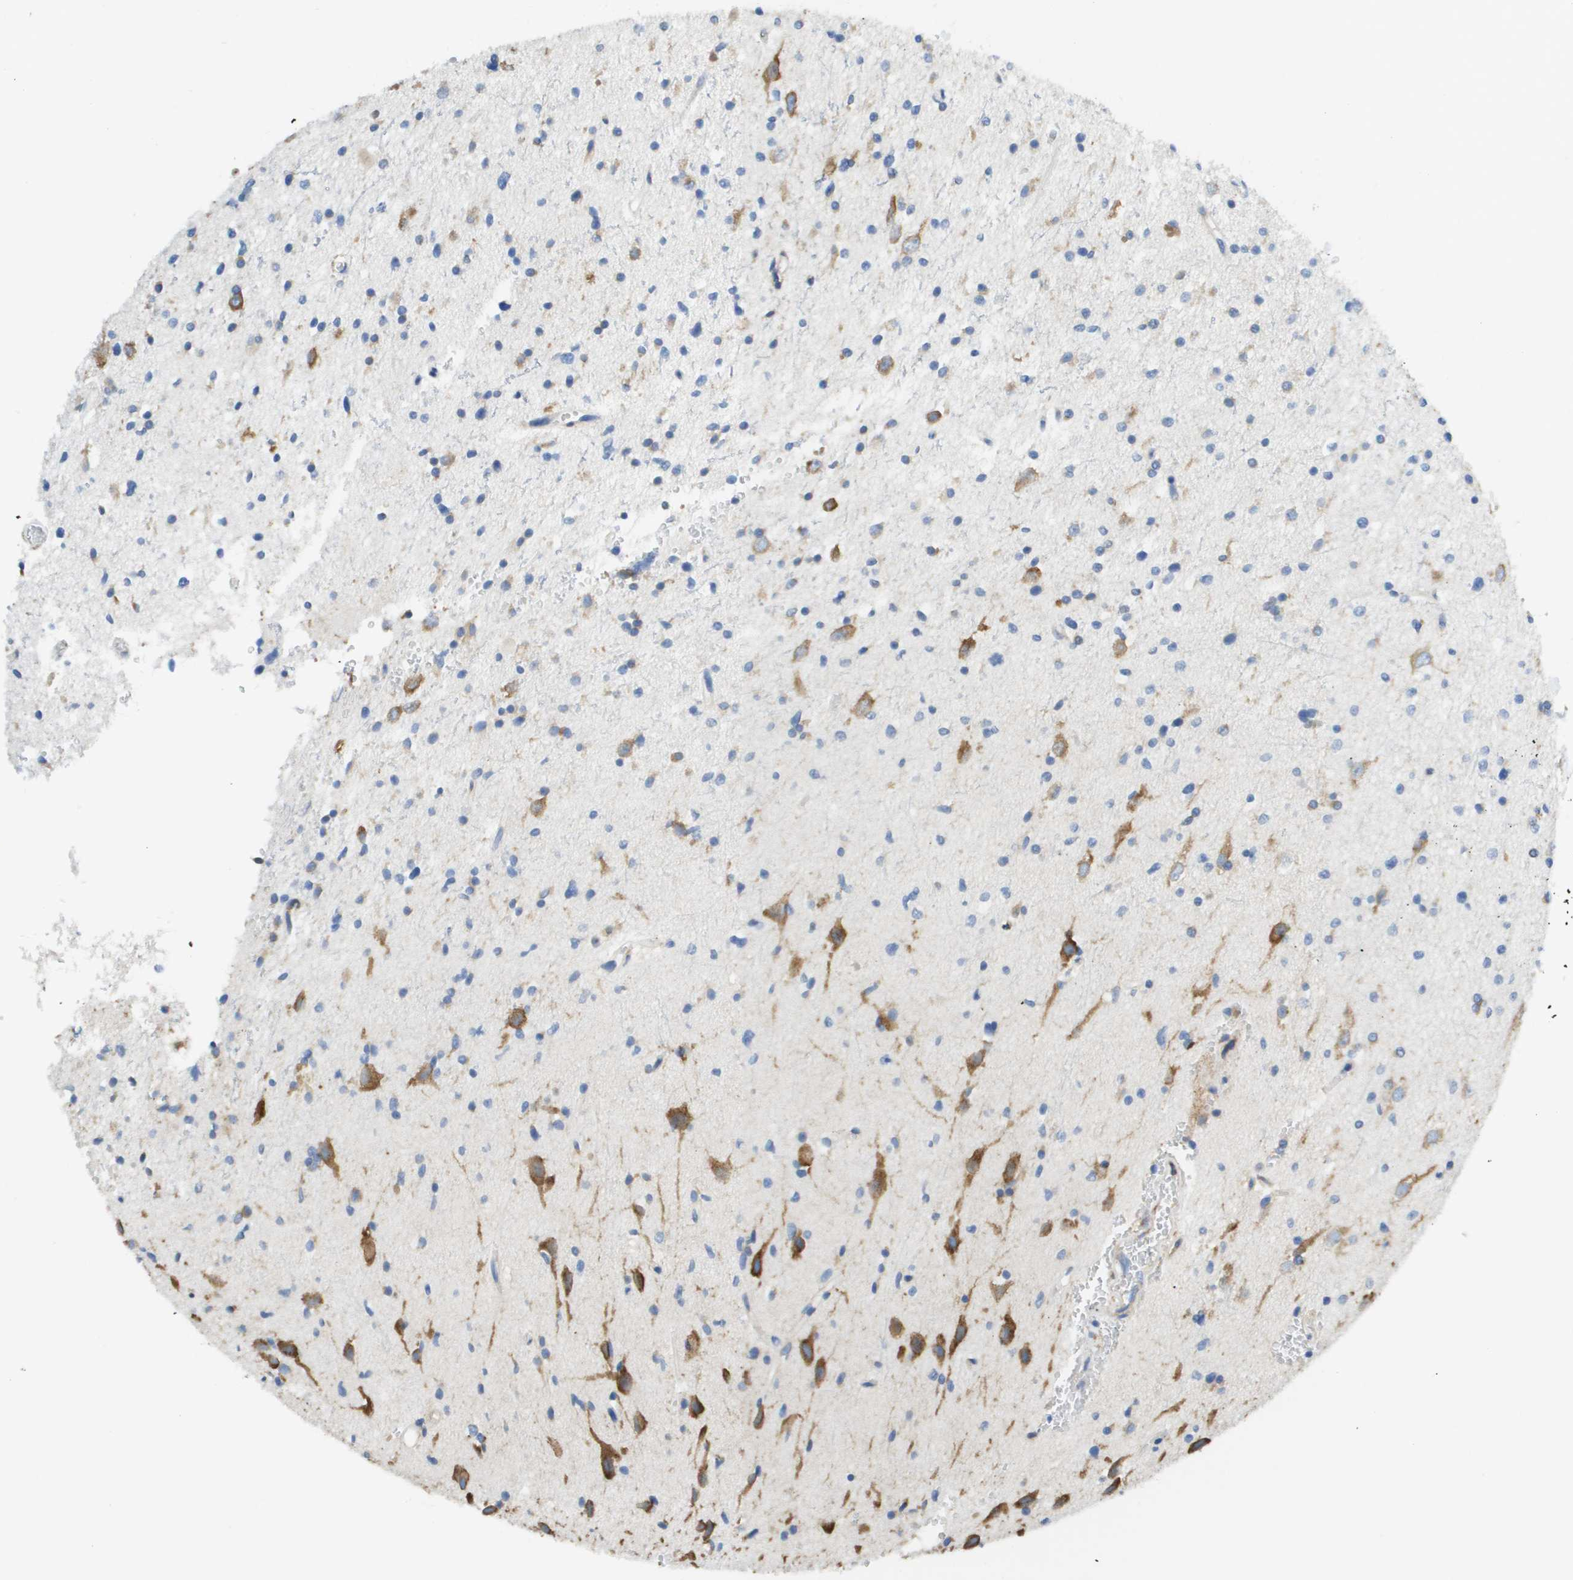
{"staining": {"intensity": "negative", "quantity": "none", "location": "none"}, "tissue": "glioma", "cell_type": "Tumor cells", "image_type": "cancer", "snomed": [{"axis": "morphology", "description": "Glioma, malignant, High grade"}, {"axis": "topography", "description": "Brain"}], "caption": "Glioma was stained to show a protein in brown. There is no significant staining in tumor cells. (Stains: DAB (3,3'-diaminobenzidine) IHC with hematoxylin counter stain, Microscopy: brightfield microscopy at high magnification).", "gene": "SDR42E1", "patient": {"sex": "male", "age": 33}}